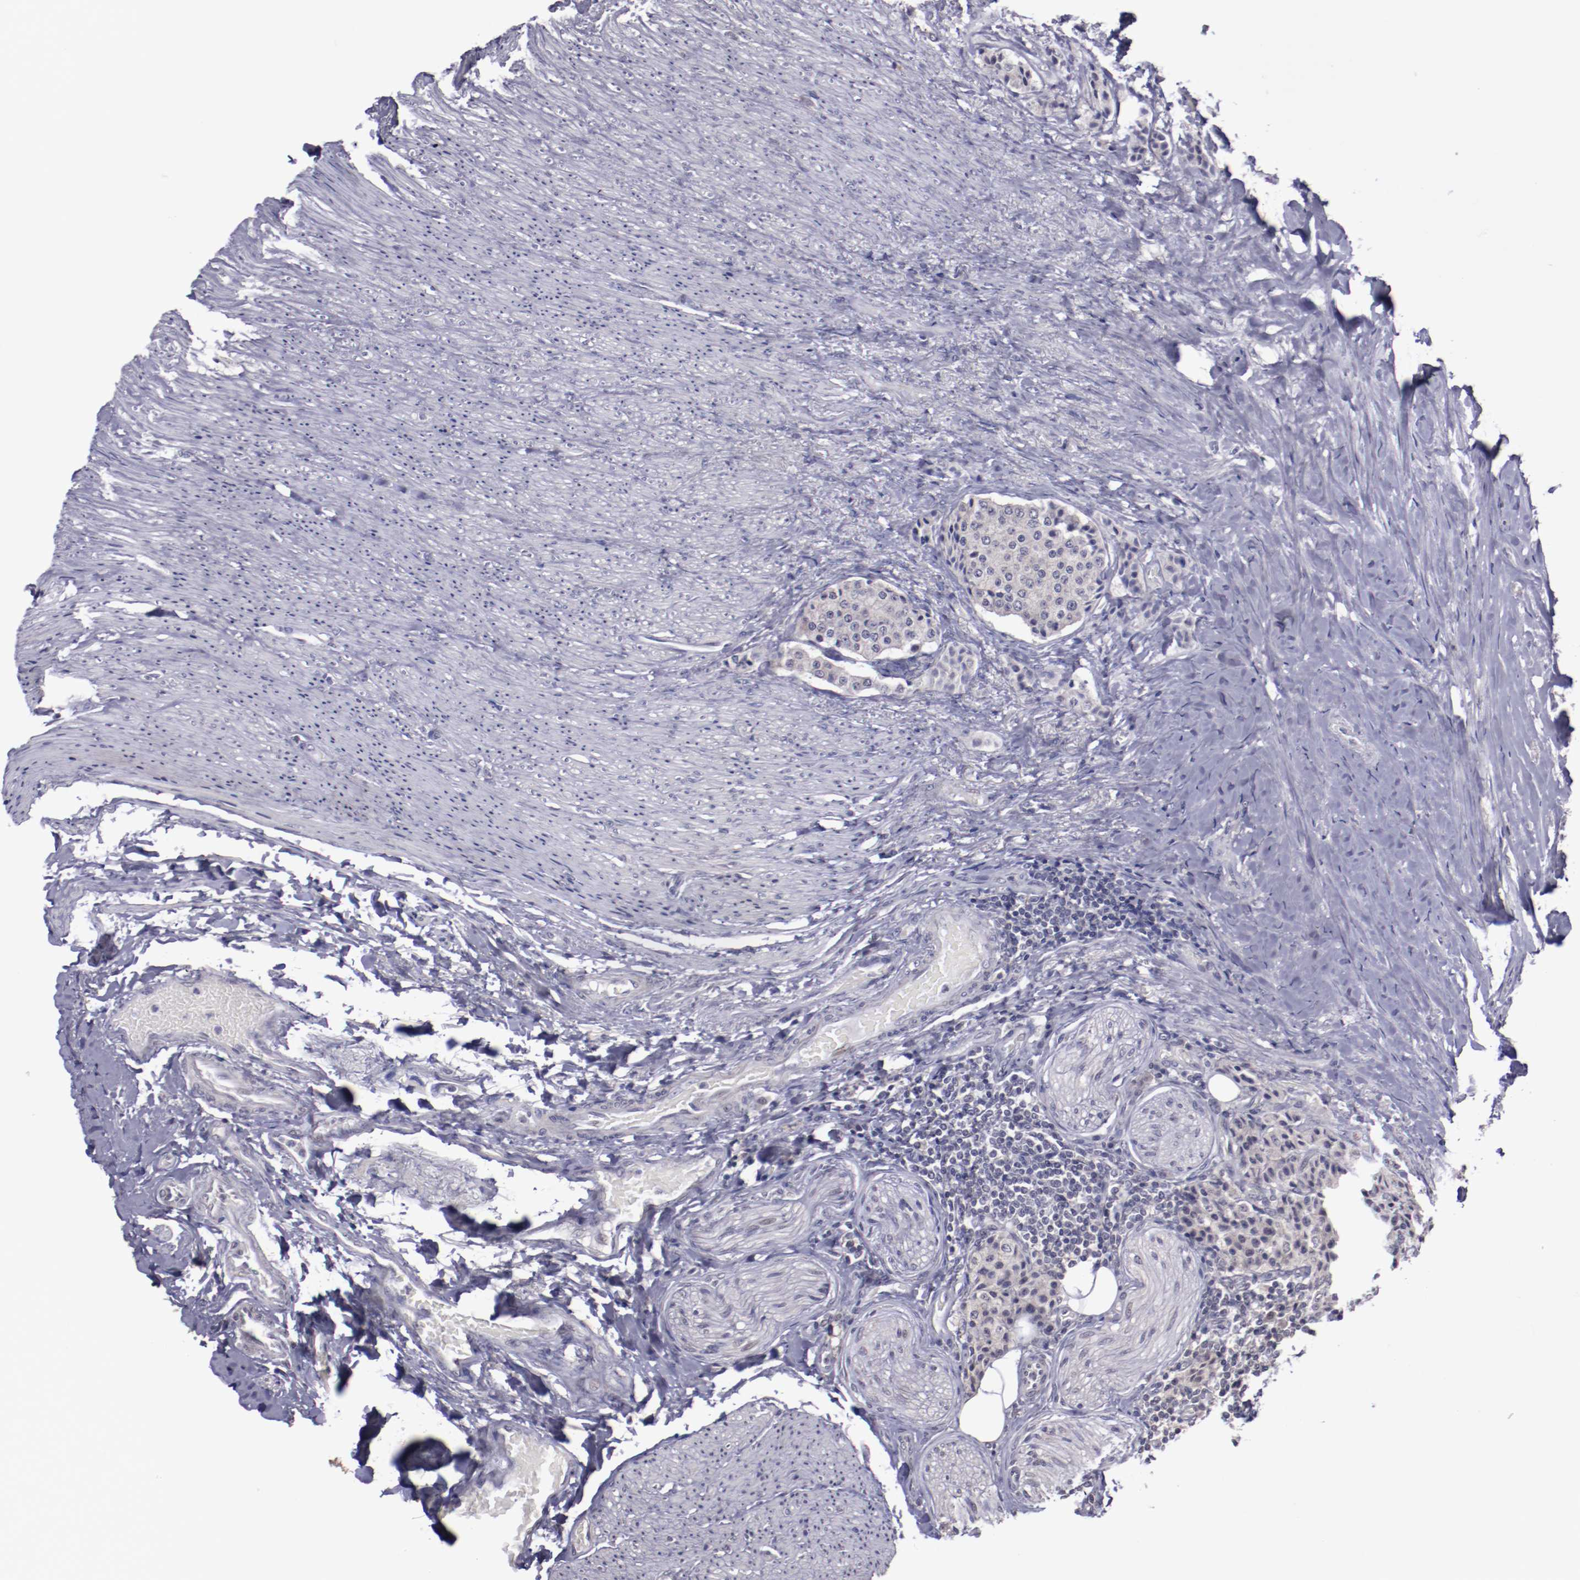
{"staining": {"intensity": "weak", "quantity": ">75%", "location": "cytoplasmic/membranous"}, "tissue": "carcinoid", "cell_type": "Tumor cells", "image_type": "cancer", "snomed": [{"axis": "morphology", "description": "Carcinoid, malignant, NOS"}, {"axis": "topography", "description": "Colon"}], "caption": "The immunohistochemical stain labels weak cytoplasmic/membranous positivity in tumor cells of malignant carcinoid tissue. Immunohistochemistry stains the protein in brown and the nuclei are stained blue.", "gene": "NRXN3", "patient": {"sex": "female", "age": 61}}